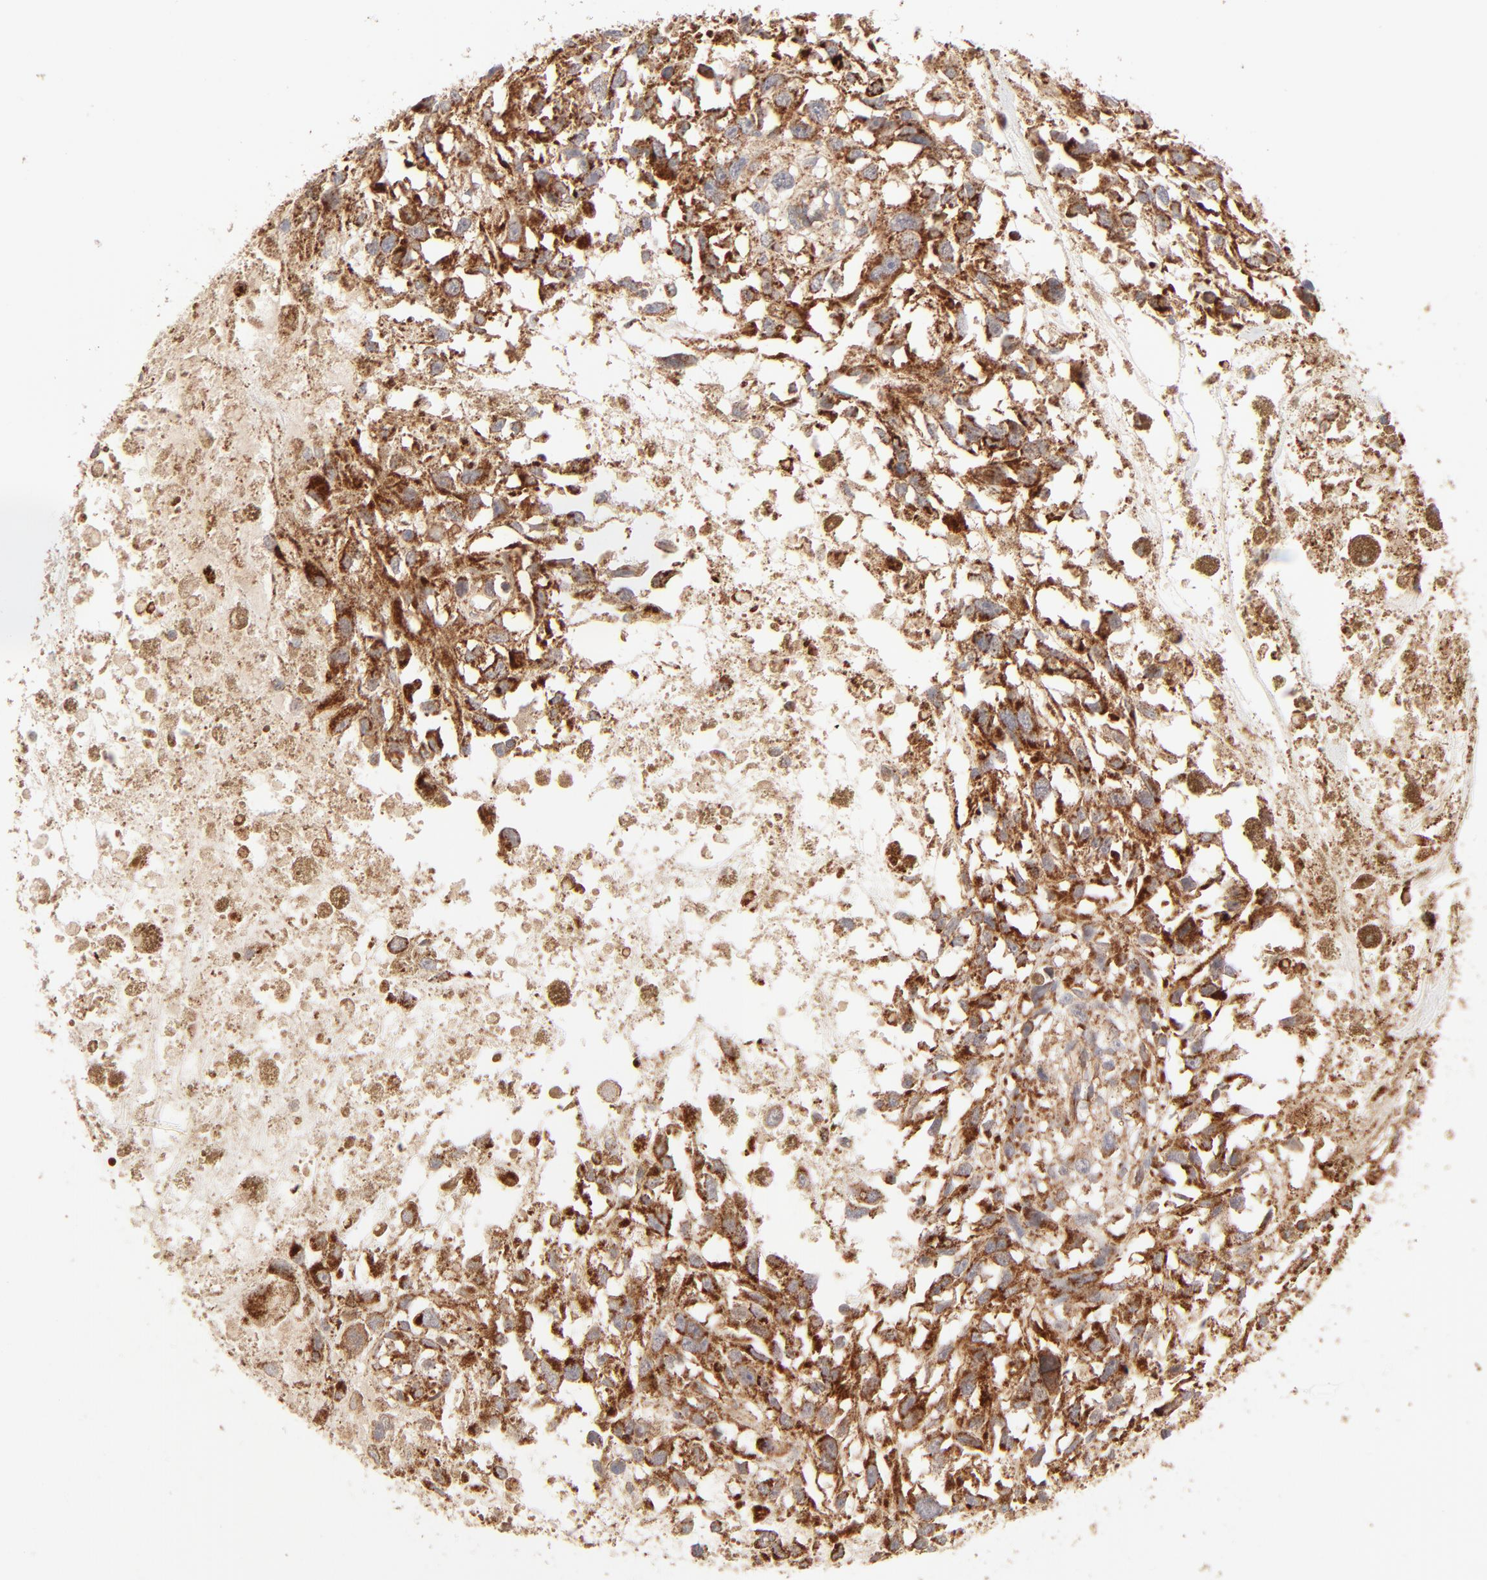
{"staining": {"intensity": "strong", "quantity": ">75%", "location": "cytoplasmic/membranous"}, "tissue": "melanoma", "cell_type": "Tumor cells", "image_type": "cancer", "snomed": [{"axis": "morphology", "description": "Malignant melanoma, Metastatic site"}, {"axis": "topography", "description": "Lymph node"}], "caption": "Strong cytoplasmic/membranous positivity is present in about >75% of tumor cells in melanoma.", "gene": "CSPG4", "patient": {"sex": "male", "age": 59}}